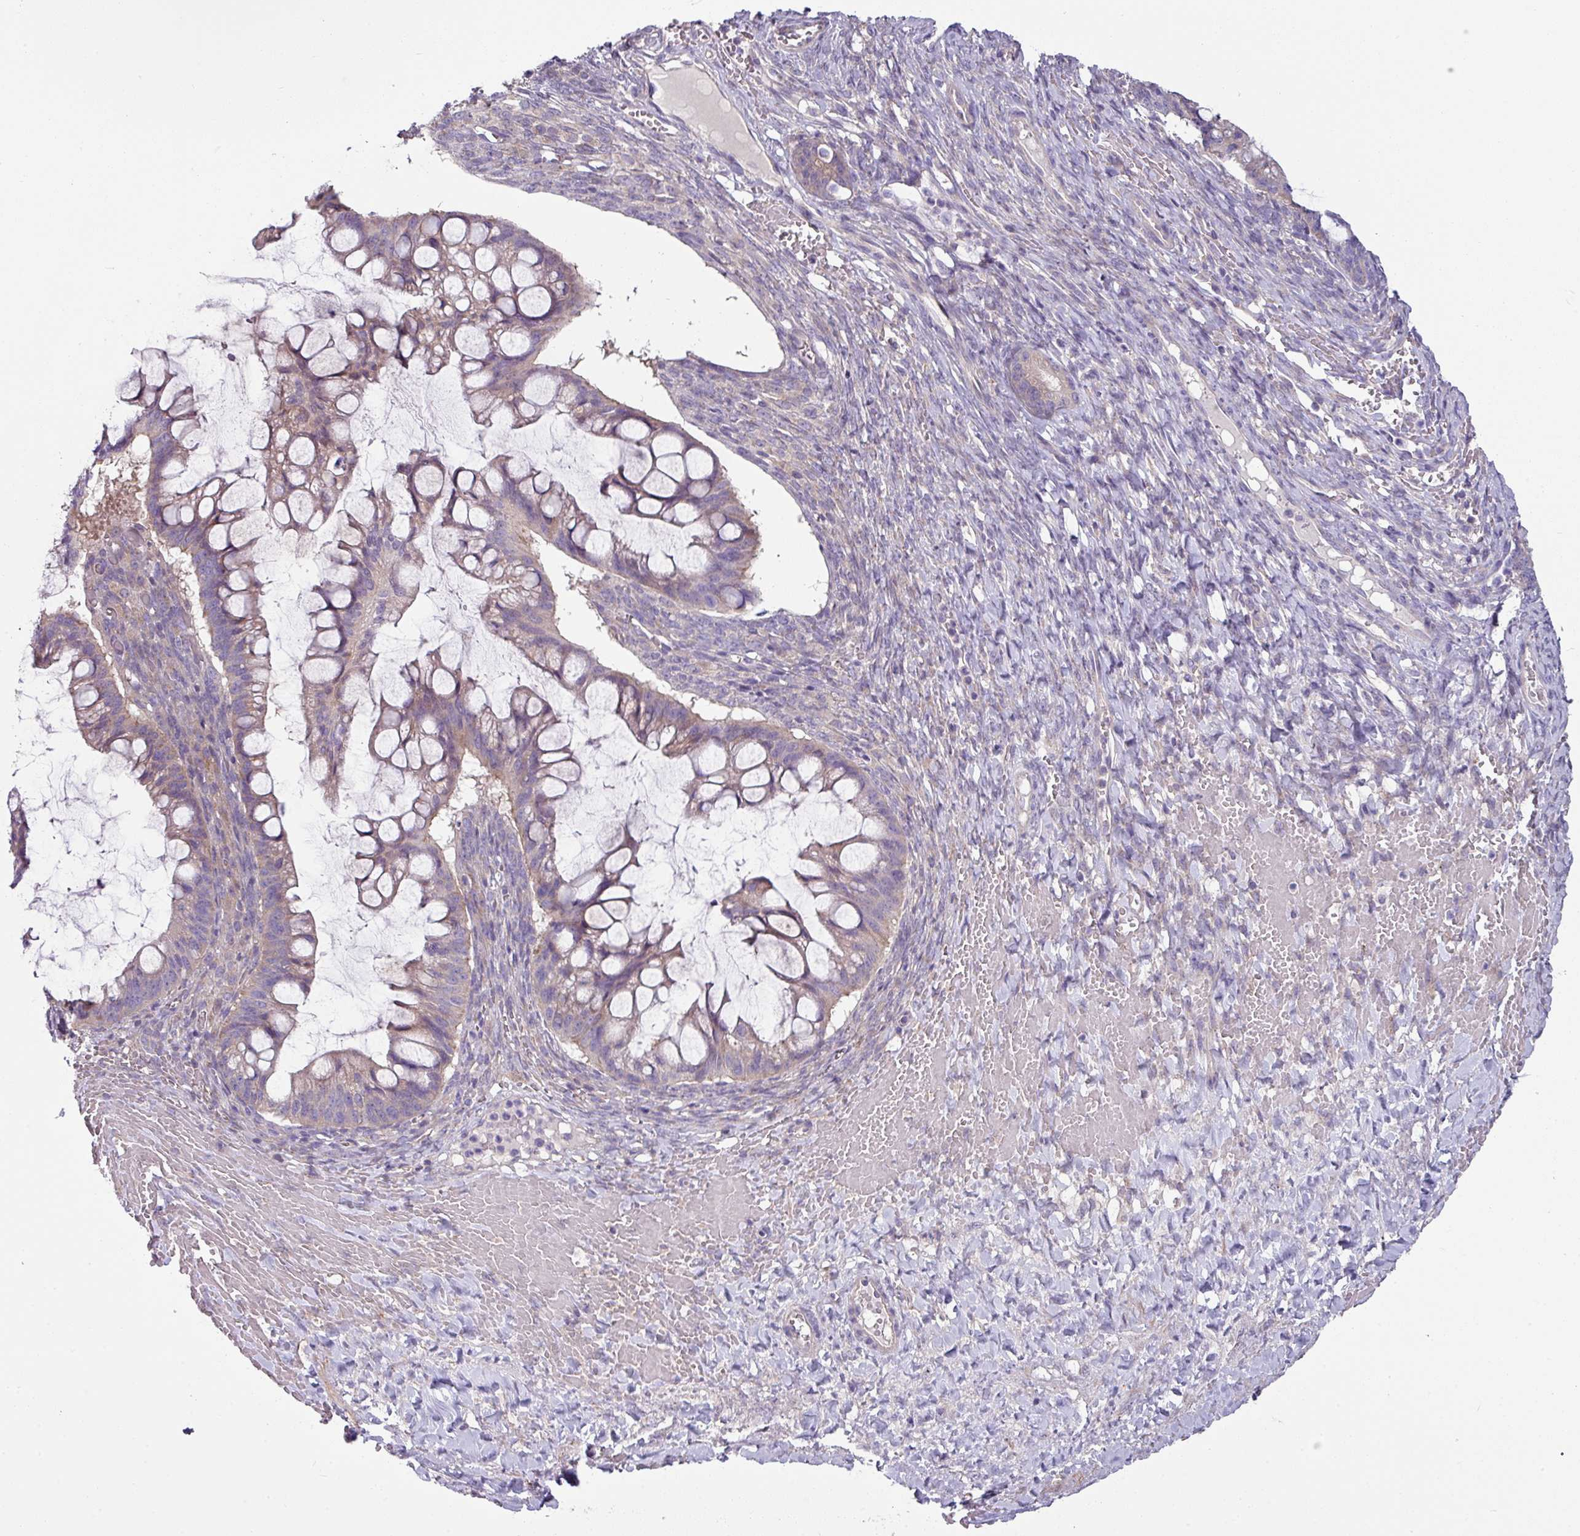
{"staining": {"intensity": "weak", "quantity": "<25%", "location": "cytoplasmic/membranous"}, "tissue": "ovarian cancer", "cell_type": "Tumor cells", "image_type": "cancer", "snomed": [{"axis": "morphology", "description": "Cystadenocarcinoma, mucinous, NOS"}, {"axis": "topography", "description": "Ovary"}], "caption": "Immunohistochemistry histopathology image of ovarian mucinous cystadenocarcinoma stained for a protein (brown), which demonstrates no positivity in tumor cells.", "gene": "LRRC9", "patient": {"sex": "female", "age": 73}}